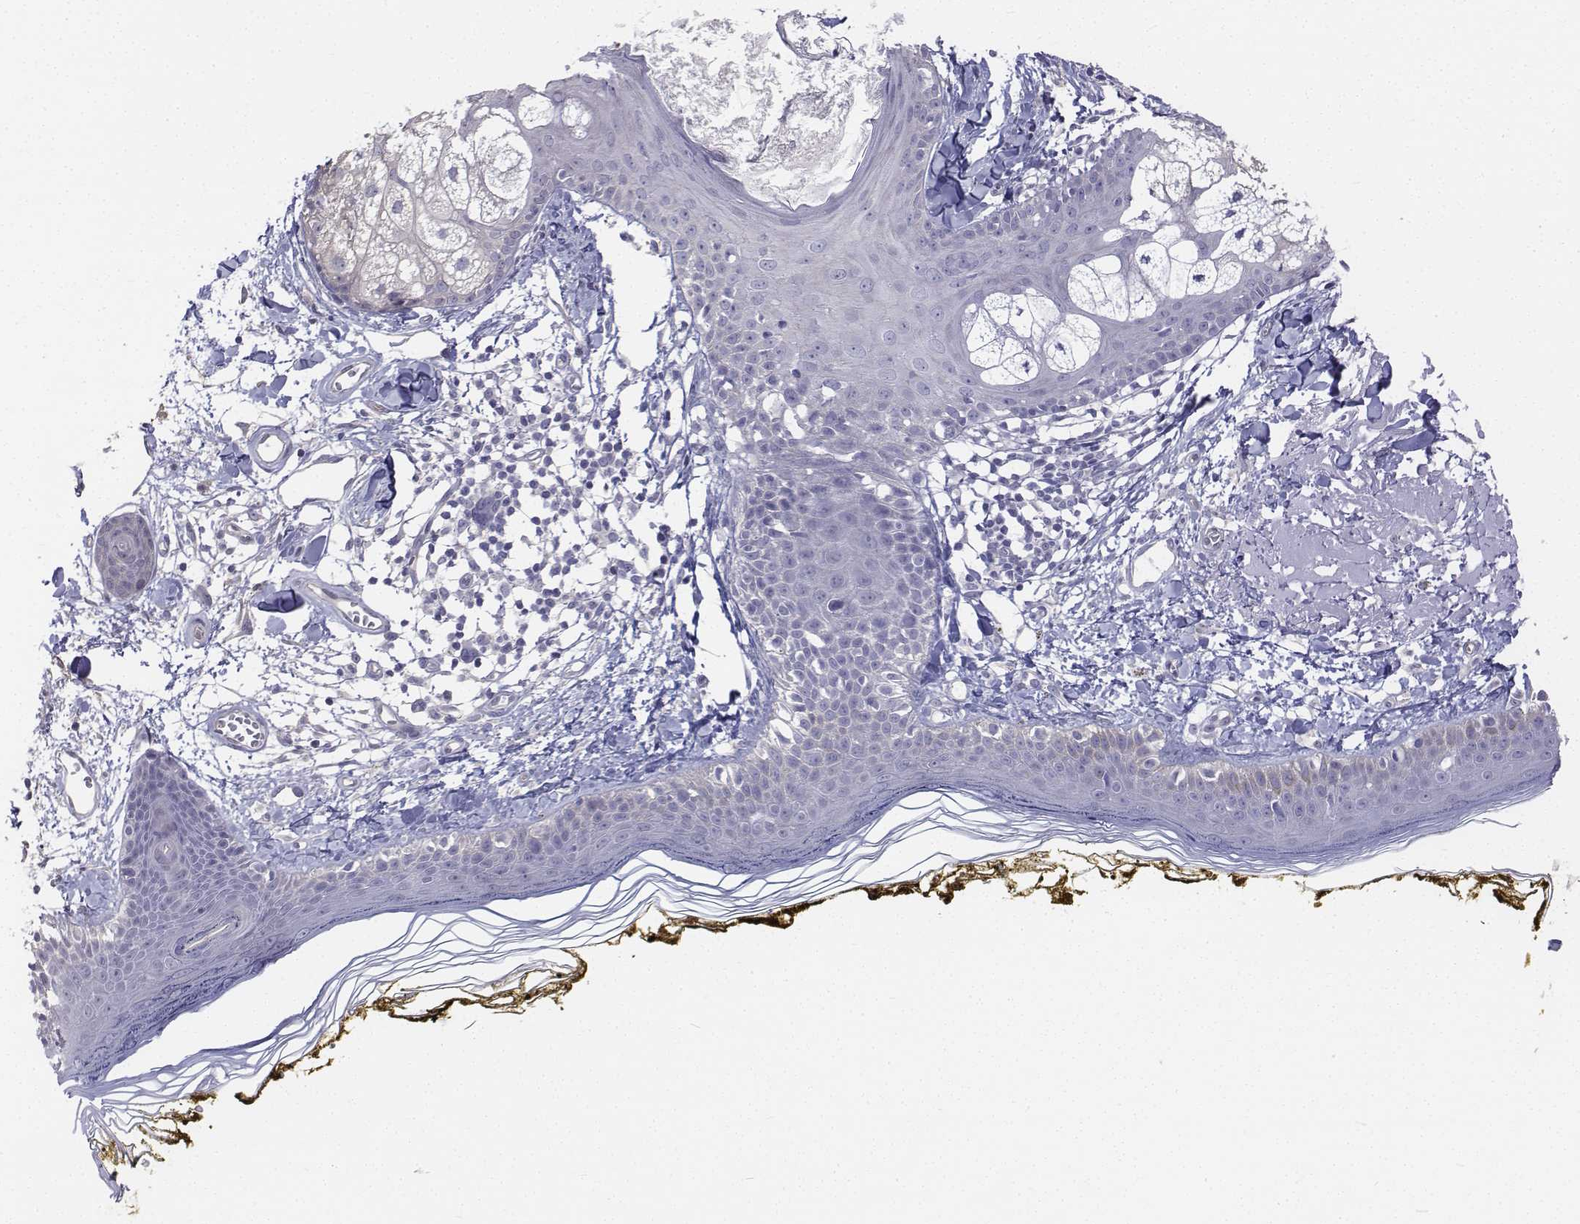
{"staining": {"intensity": "negative", "quantity": "none", "location": "none"}, "tissue": "skin", "cell_type": "Fibroblasts", "image_type": "normal", "snomed": [{"axis": "morphology", "description": "Normal tissue, NOS"}, {"axis": "topography", "description": "Skin"}], "caption": "This is an immunohistochemistry (IHC) image of normal skin. There is no expression in fibroblasts.", "gene": "LGSN", "patient": {"sex": "male", "age": 76}}